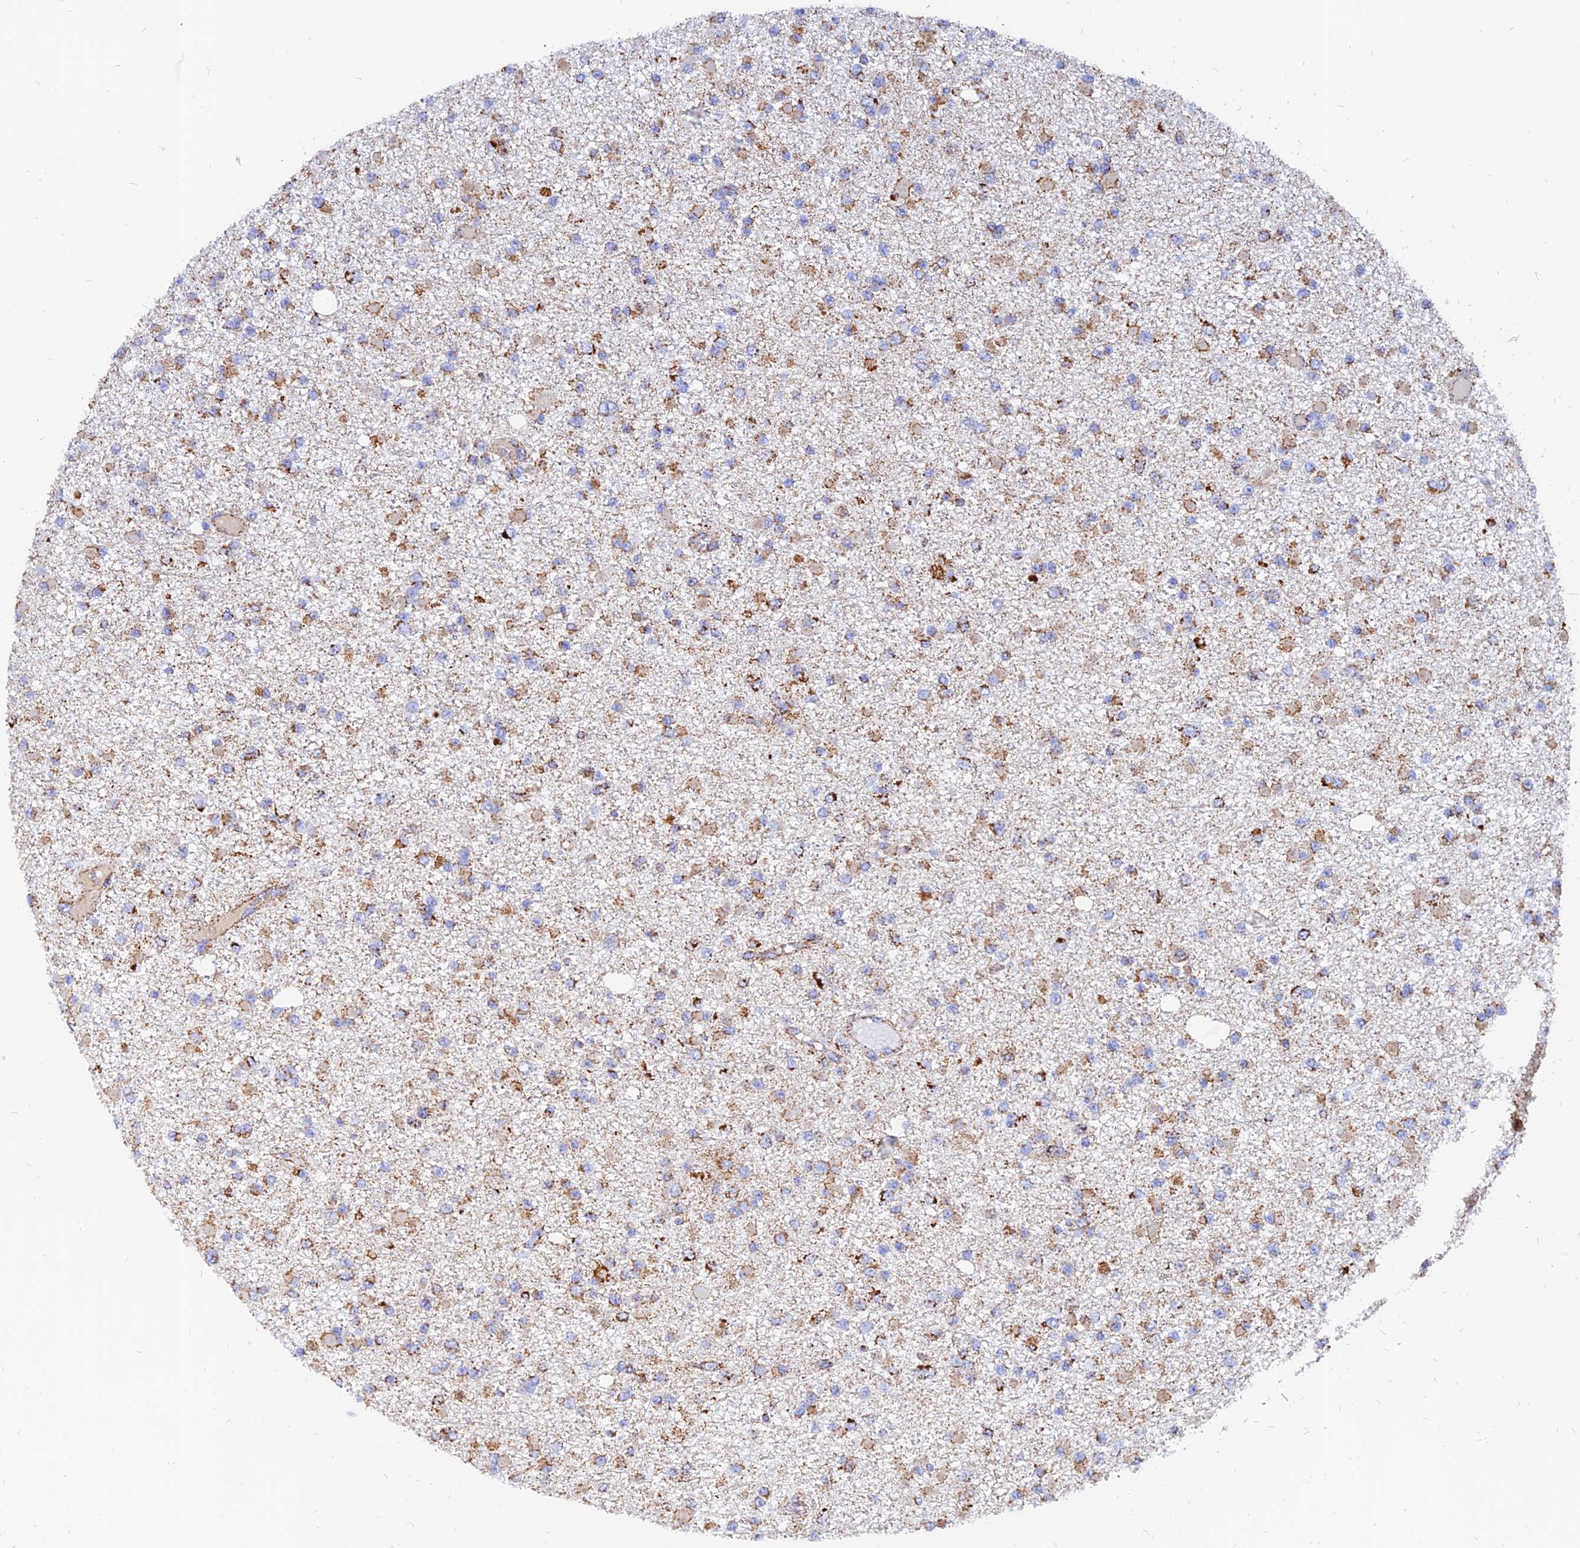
{"staining": {"intensity": "moderate", "quantity": "25%-75%", "location": "cytoplasmic/membranous"}, "tissue": "glioma", "cell_type": "Tumor cells", "image_type": "cancer", "snomed": [{"axis": "morphology", "description": "Glioma, malignant, Low grade"}, {"axis": "topography", "description": "Brain"}], "caption": "Malignant glioma (low-grade) was stained to show a protein in brown. There is medium levels of moderate cytoplasmic/membranous expression in approximately 25%-75% of tumor cells.", "gene": "NDUFB6", "patient": {"sex": "female", "age": 22}}